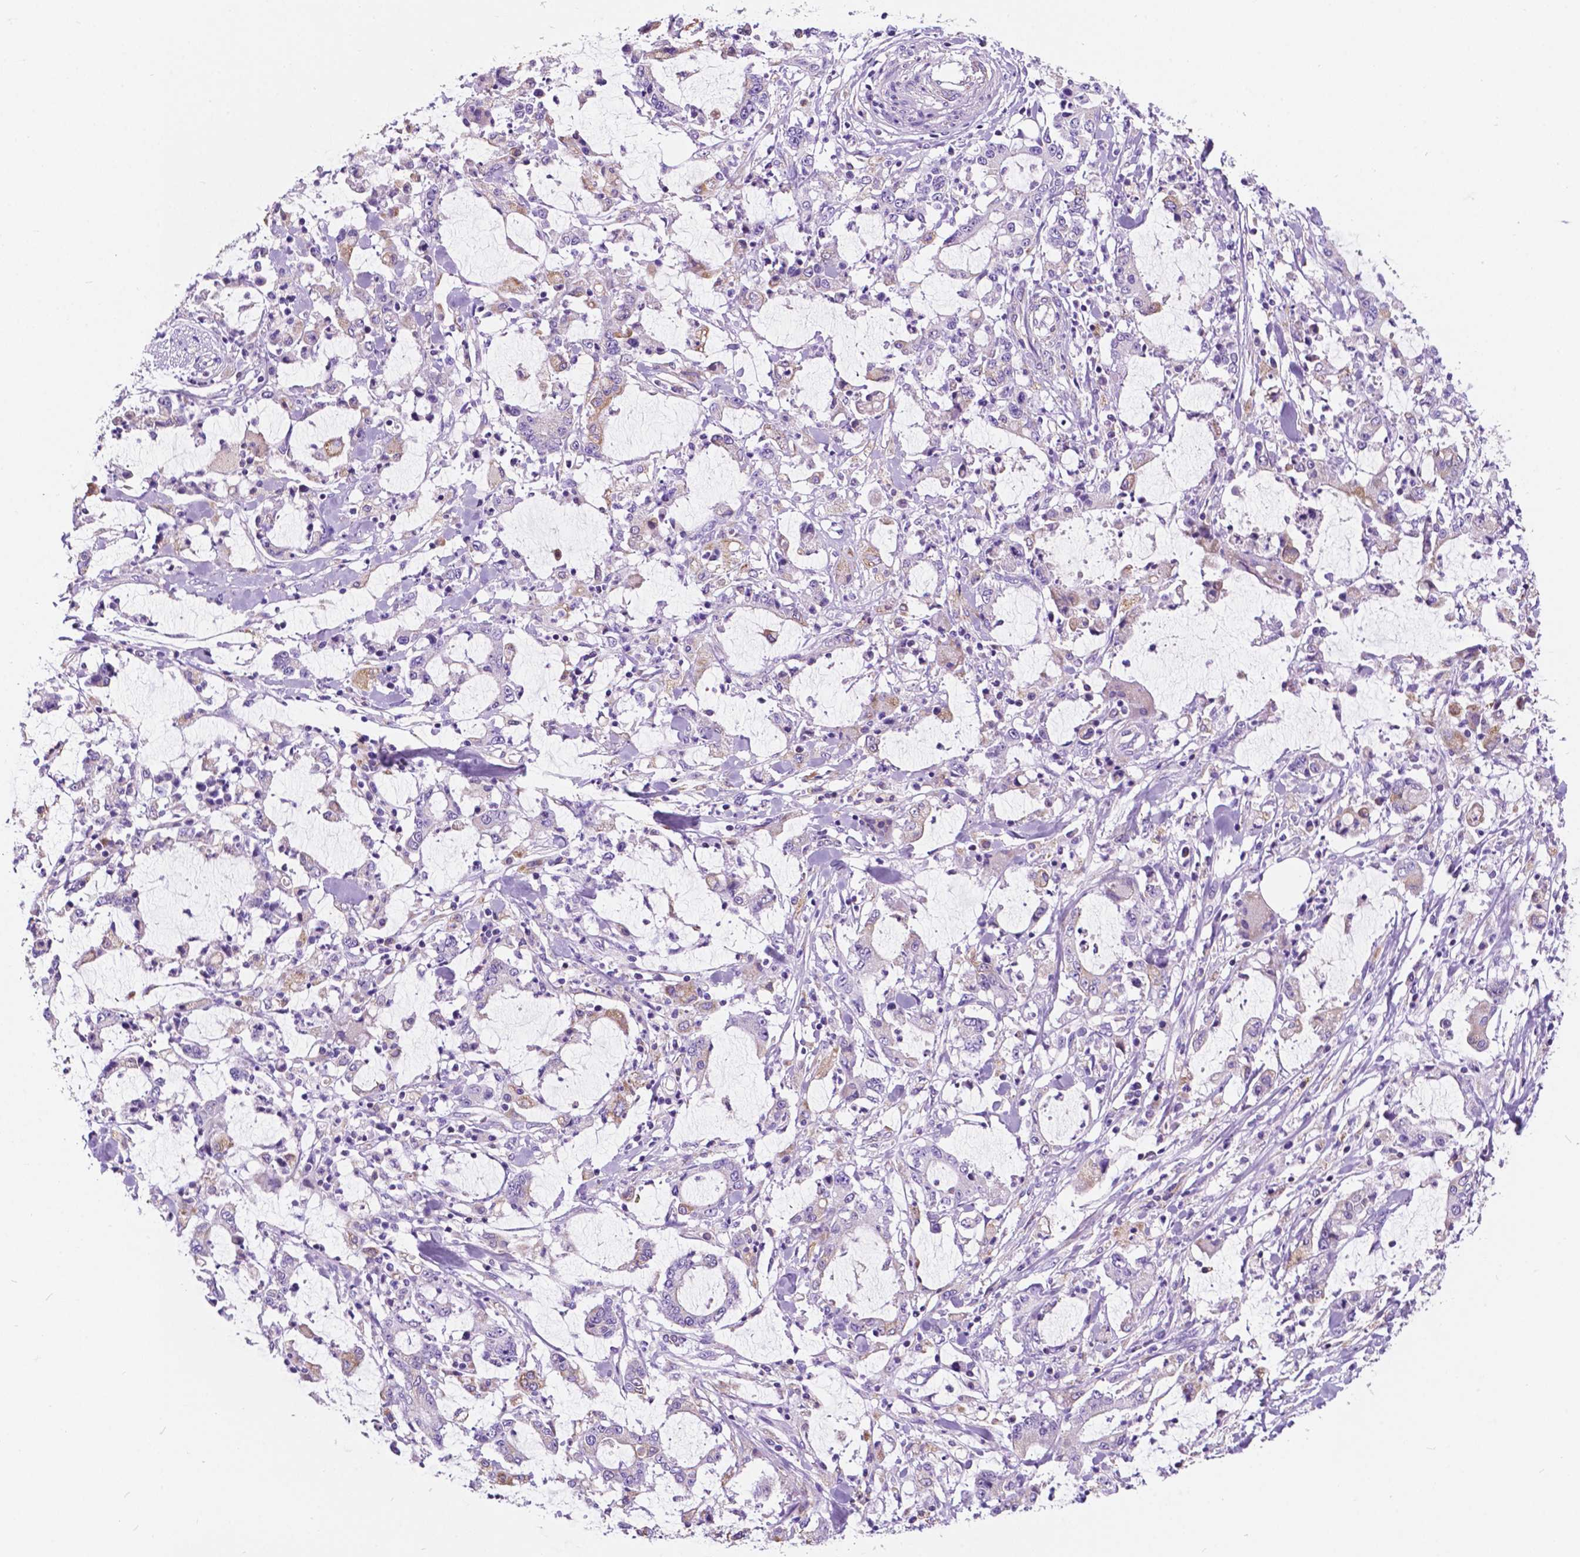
{"staining": {"intensity": "weak", "quantity": "<25%", "location": "cytoplasmic/membranous"}, "tissue": "stomach cancer", "cell_type": "Tumor cells", "image_type": "cancer", "snomed": [{"axis": "morphology", "description": "Adenocarcinoma, NOS"}, {"axis": "topography", "description": "Stomach, upper"}], "caption": "High magnification brightfield microscopy of adenocarcinoma (stomach) stained with DAB (3,3'-diaminobenzidine) (brown) and counterstained with hematoxylin (blue): tumor cells show no significant positivity.", "gene": "TRPV5", "patient": {"sex": "male", "age": 68}}